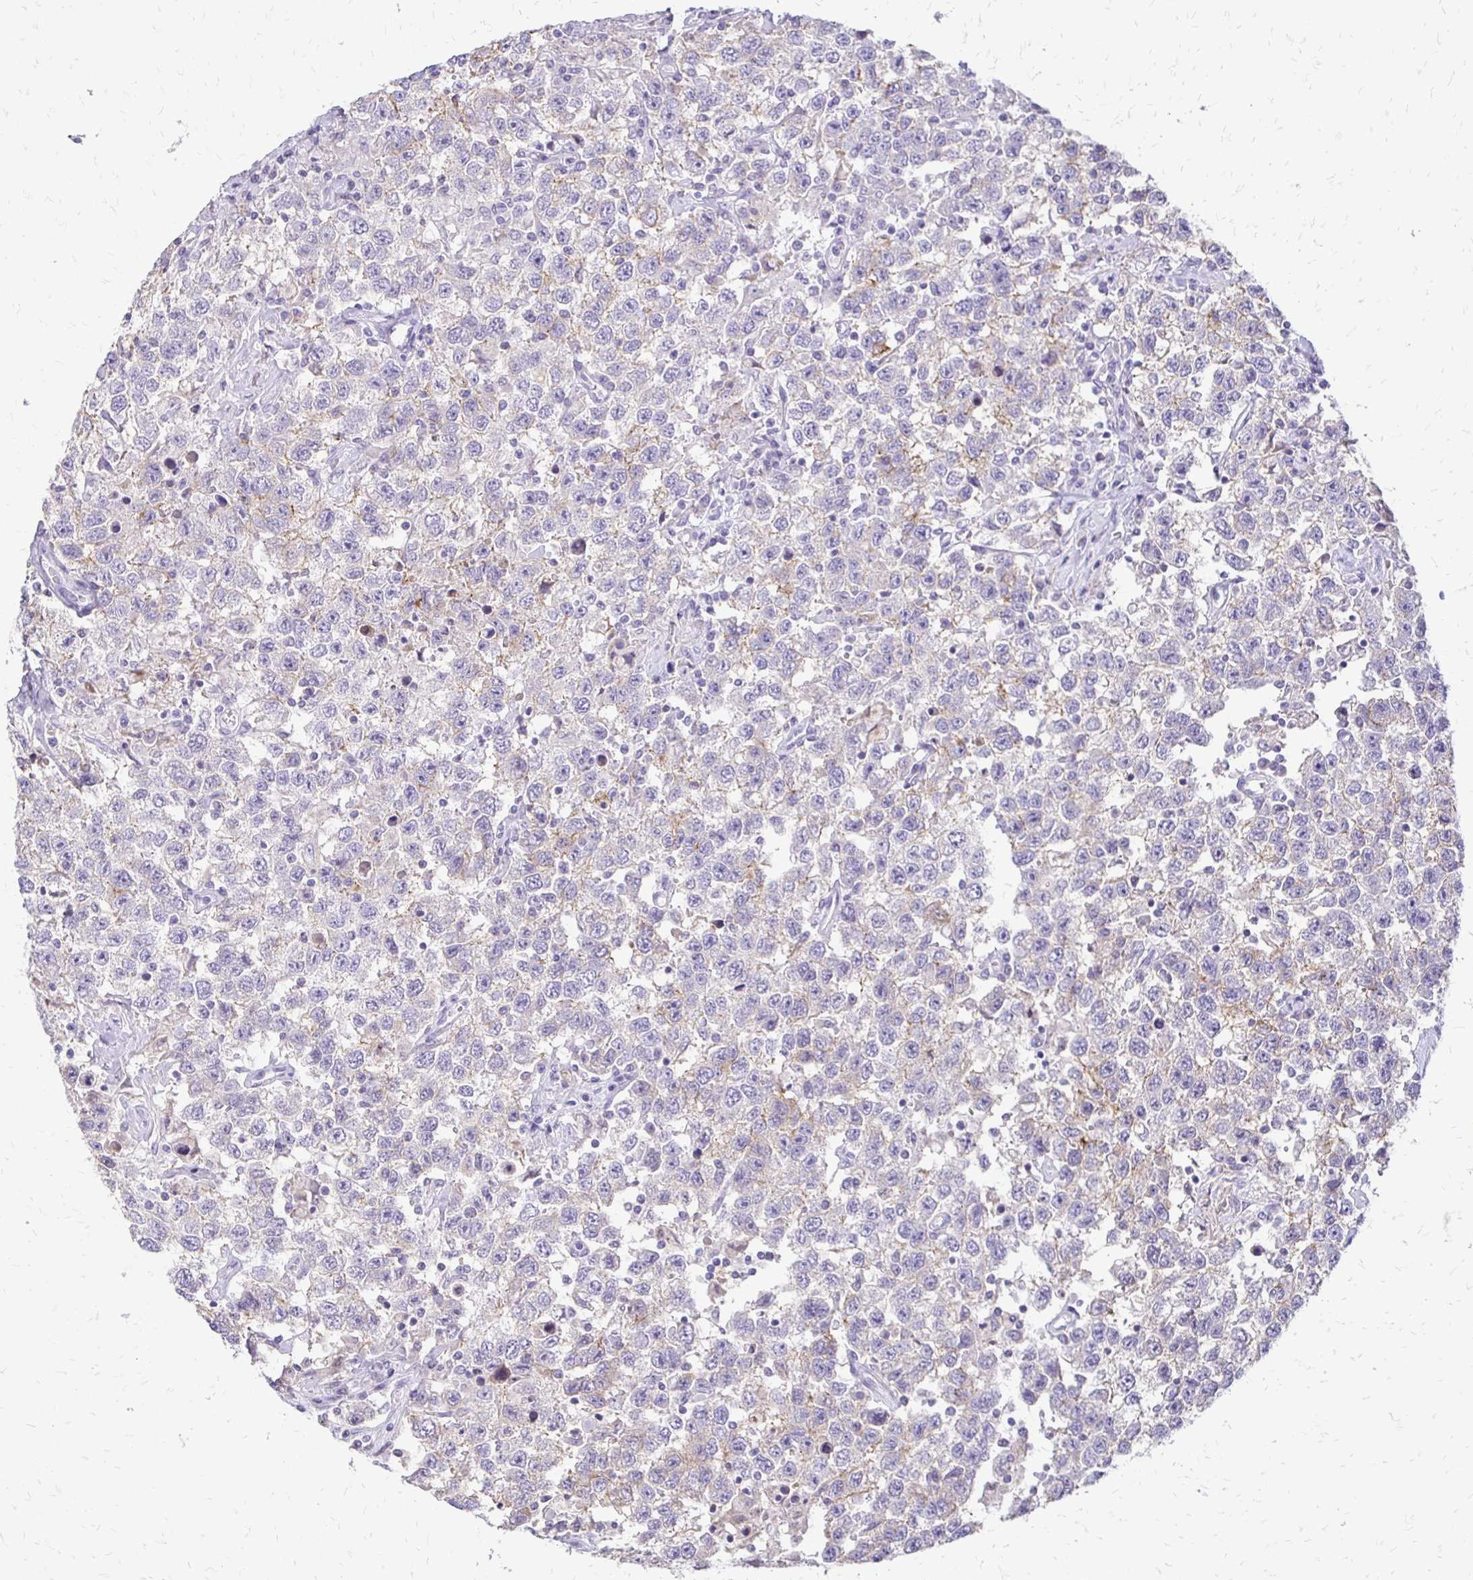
{"staining": {"intensity": "weak", "quantity": "<25%", "location": "cytoplasmic/membranous"}, "tissue": "testis cancer", "cell_type": "Tumor cells", "image_type": "cancer", "snomed": [{"axis": "morphology", "description": "Seminoma, NOS"}, {"axis": "topography", "description": "Testis"}], "caption": "Tumor cells show no significant expression in testis seminoma.", "gene": "ALPG", "patient": {"sex": "male", "age": 41}}